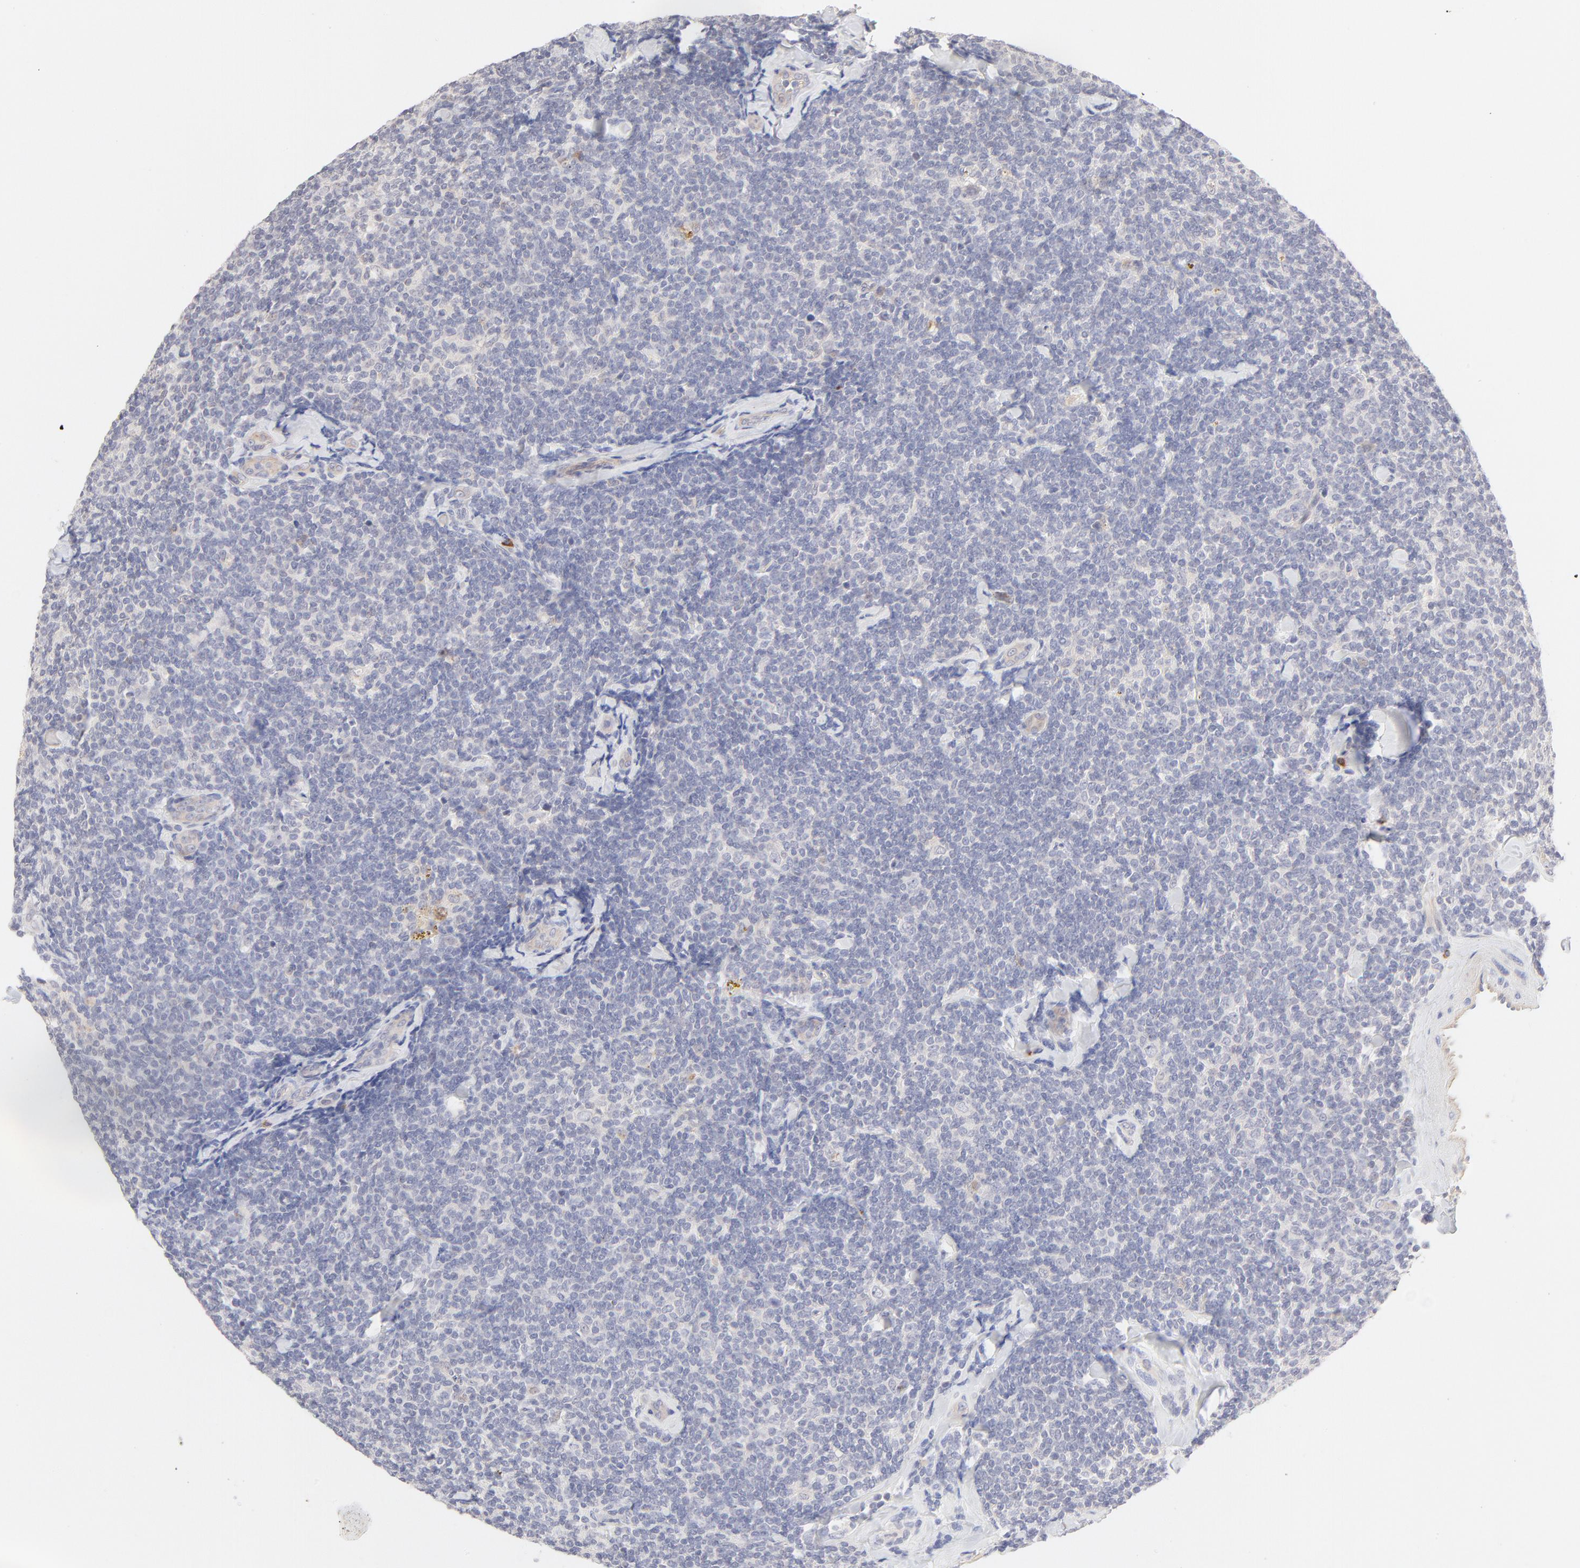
{"staining": {"intensity": "weak", "quantity": "<25%", "location": "cytoplasmic/membranous"}, "tissue": "lymphoma", "cell_type": "Tumor cells", "image_type": "cancer", "snomed": [{"axis": "morphology", "description": "Malignant lymphoma, non-Hodgkin's type, Low grade"}, {"axis": "topography", "description": "Lymph node"}], "caption": "Tumor cells are negative for protein expression in human lymphoma. (Immunohistochemistry (ihc), brightfield microscopy, high magnification).", "gene": "ELF3", "patient": {"sex": "female", "age": 56}}